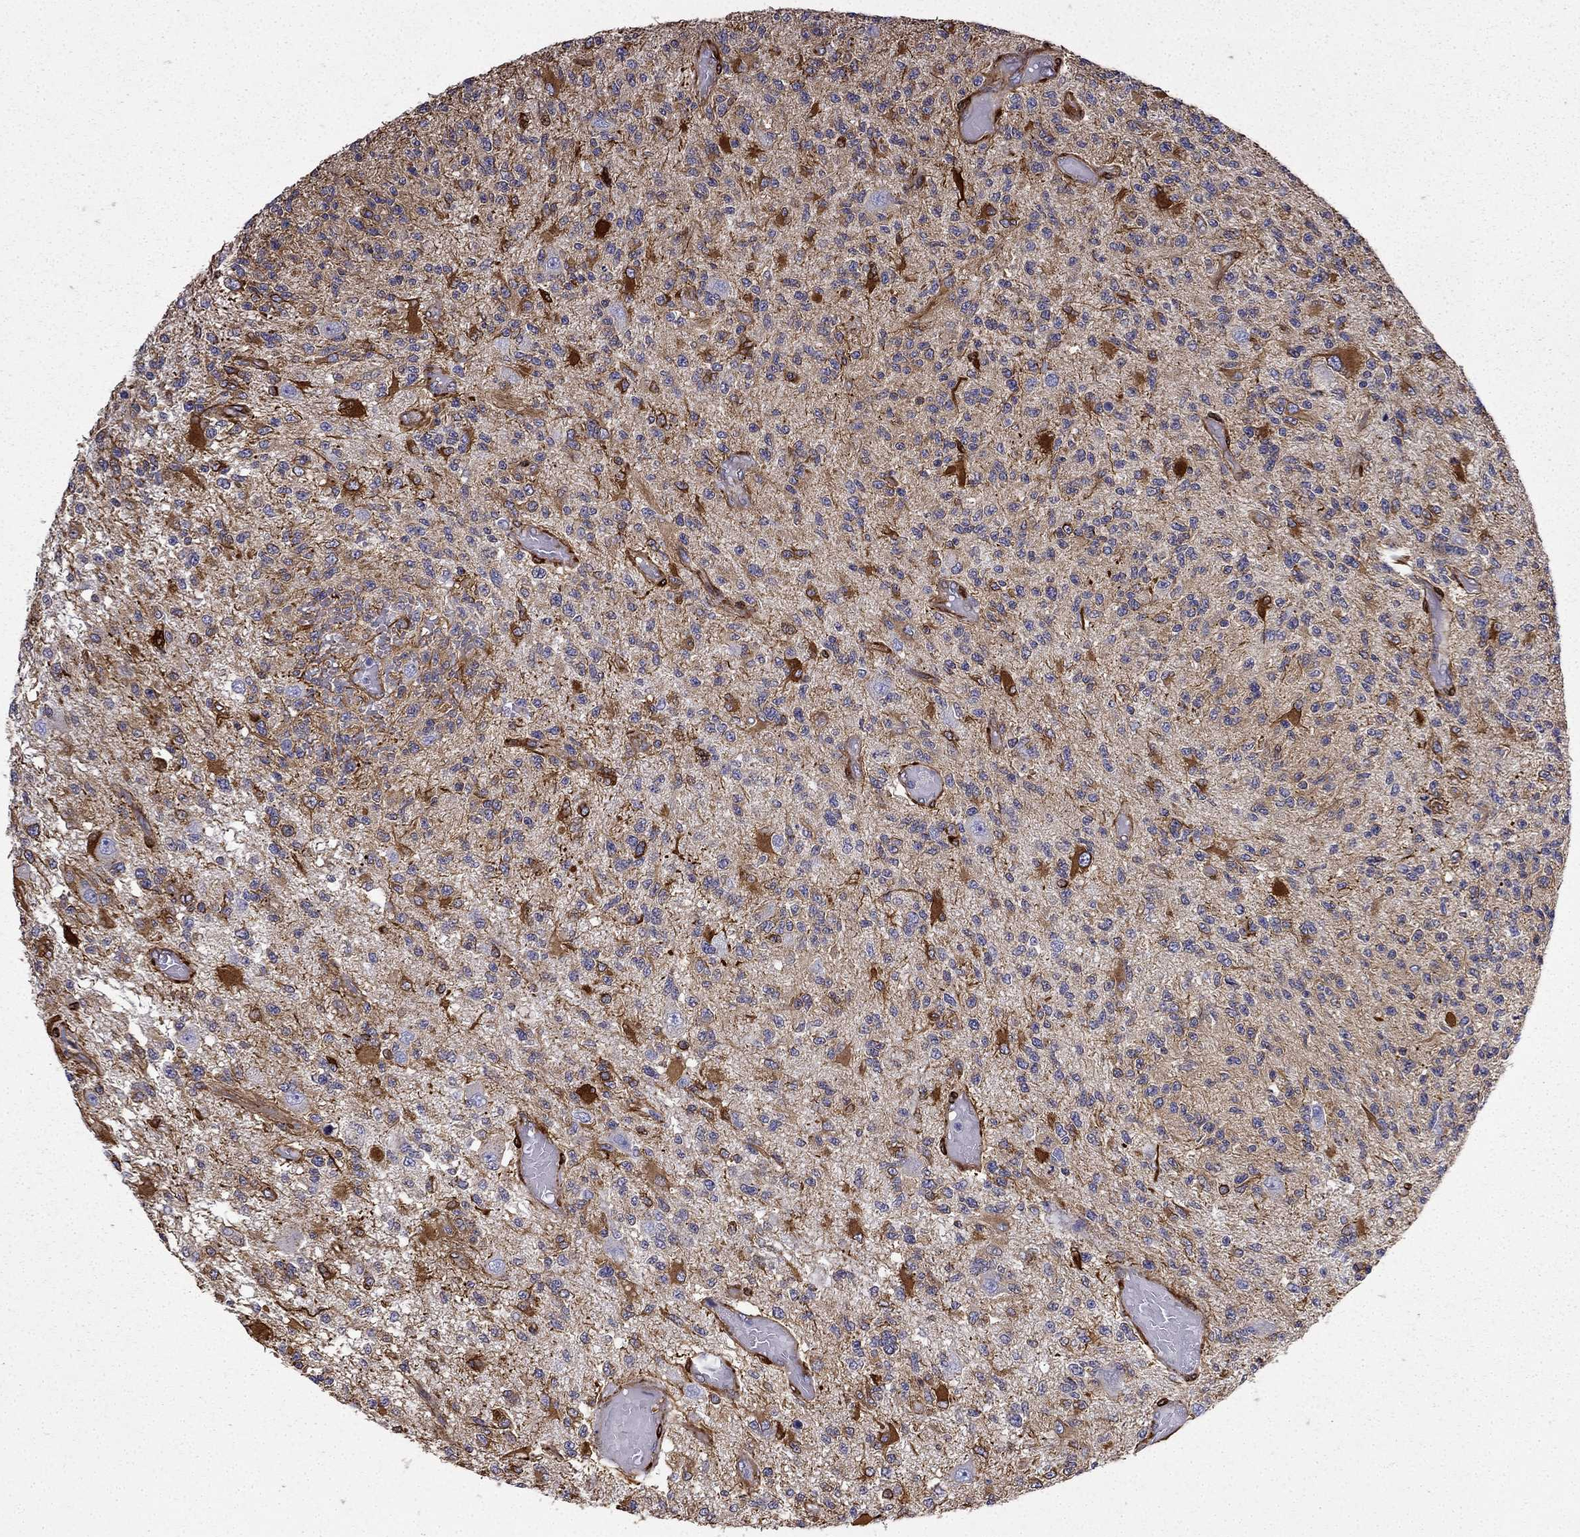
{"staining": {"intensity": "moderate", "quantity": ">75%", "location": "cytoplasmic/membranous"}, "tissue": "glioma", "cell_type": "Tumor cells", "image_type": "cancer", "snomed": [{"axis": "morphology", "description": "Glioma, malignant, High grade"}, {"axis": "topography", "description": "Brain"}], "caption": "Moderate cytoplasmic/membranous staining for a protein is present in about >75% of tumor cells of malignant glioma (high-grade) using immunohistochemistry.", "gene": "MAP4", "patient": {"sex": "female", "age": 63}}